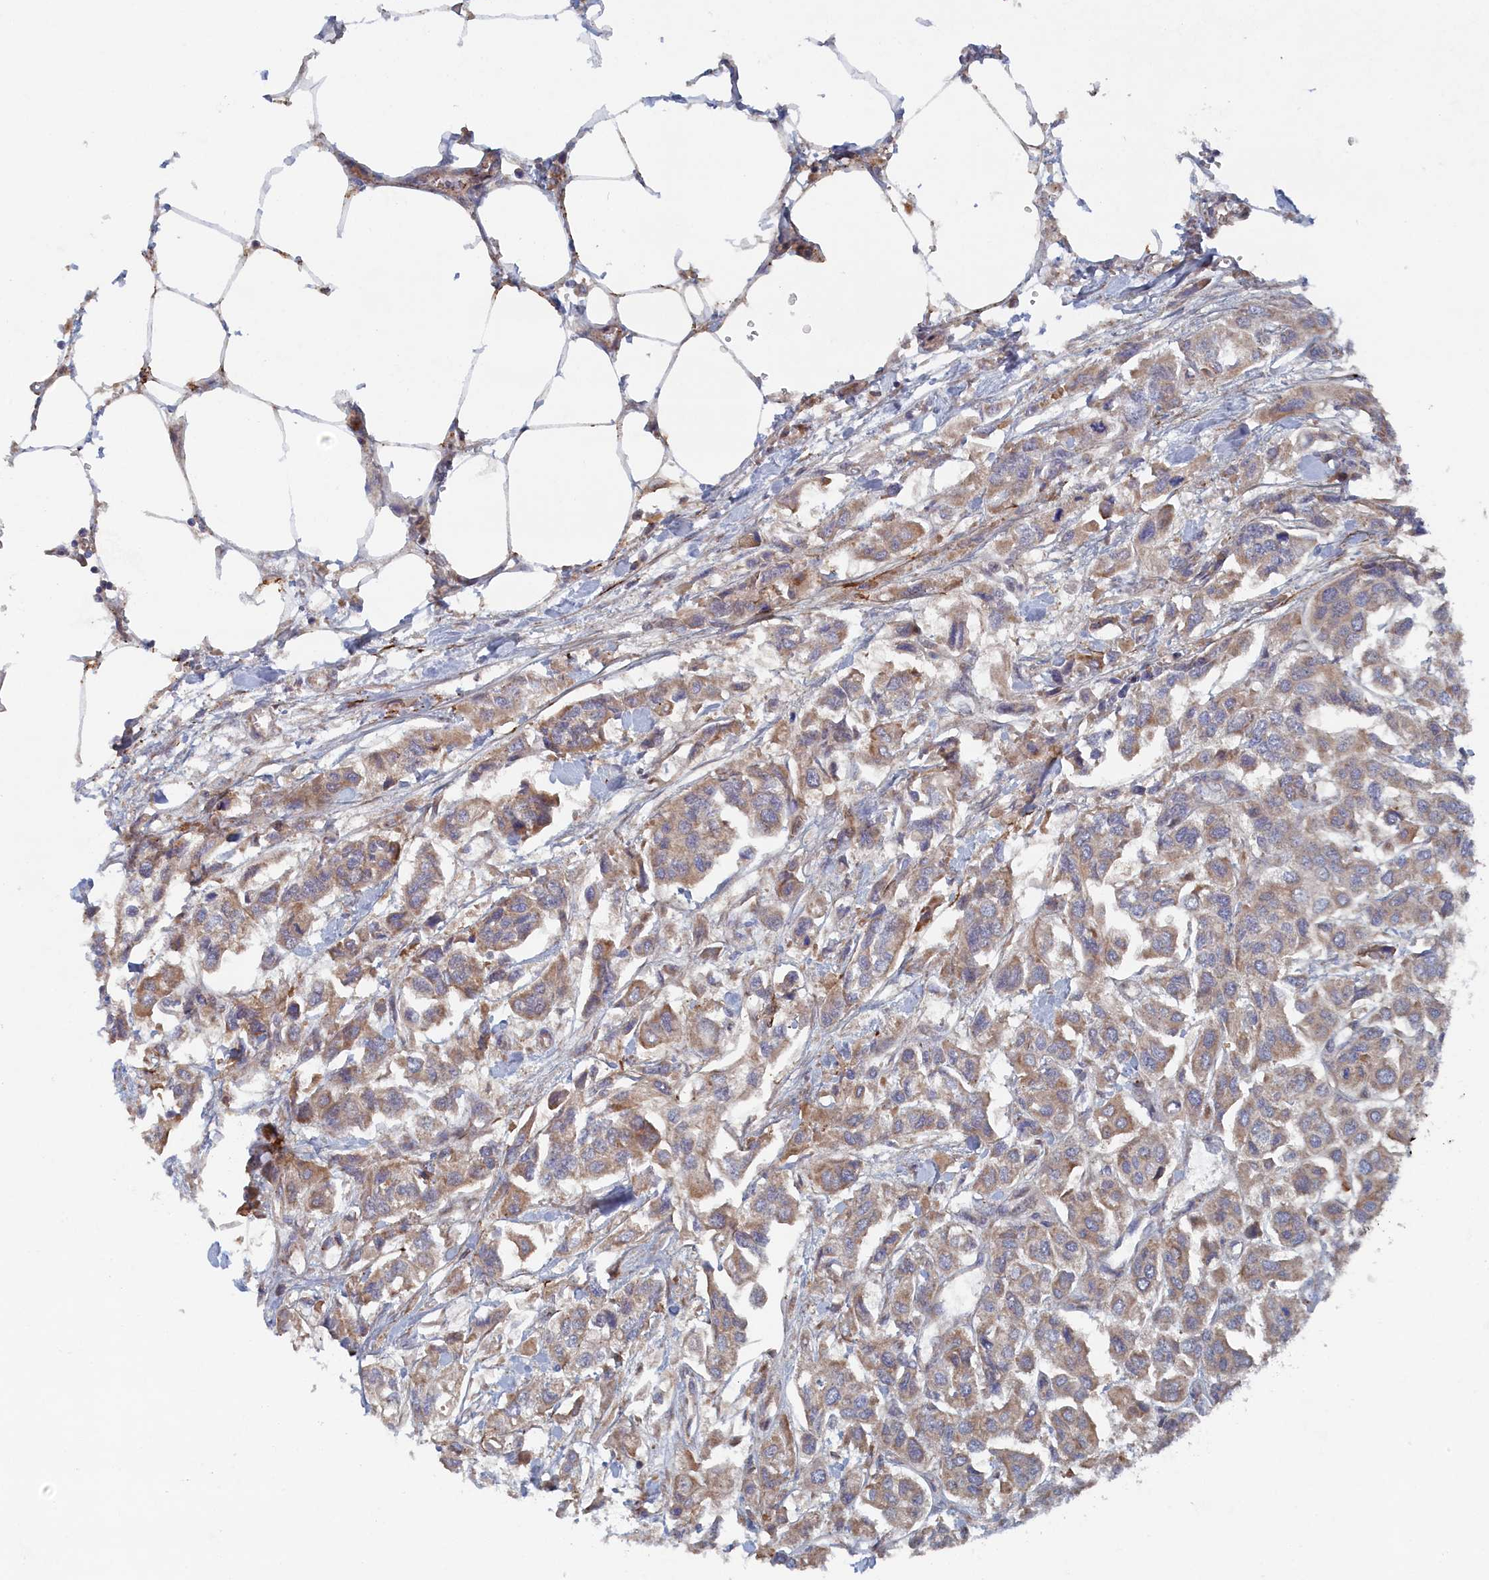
{"staining": {"intensity": "weak", "quantity": "25%-75%", "location": "cytoplasmic/membranous"}, "tissue": "urothelial cancer", "cell_type": "Tumor cells", "image_type": "cancer", "snomed": [{"axis": "morphology", "description": "Urothelial carcinoma, High grade"}, {"axis": "topography", "description": "Urinary bladder"}], "caption": "A brown stain shows weak cytoplasmic/membranous staining of a protein in urothelial carcinoma (high-grade) tumor cells. (DAB (3,3'-diaminobenzidine) IHC with brightfield microscopy, high magnification).", "gene": "TMEM196", "patient": {"sex": "male", "age": 67}}